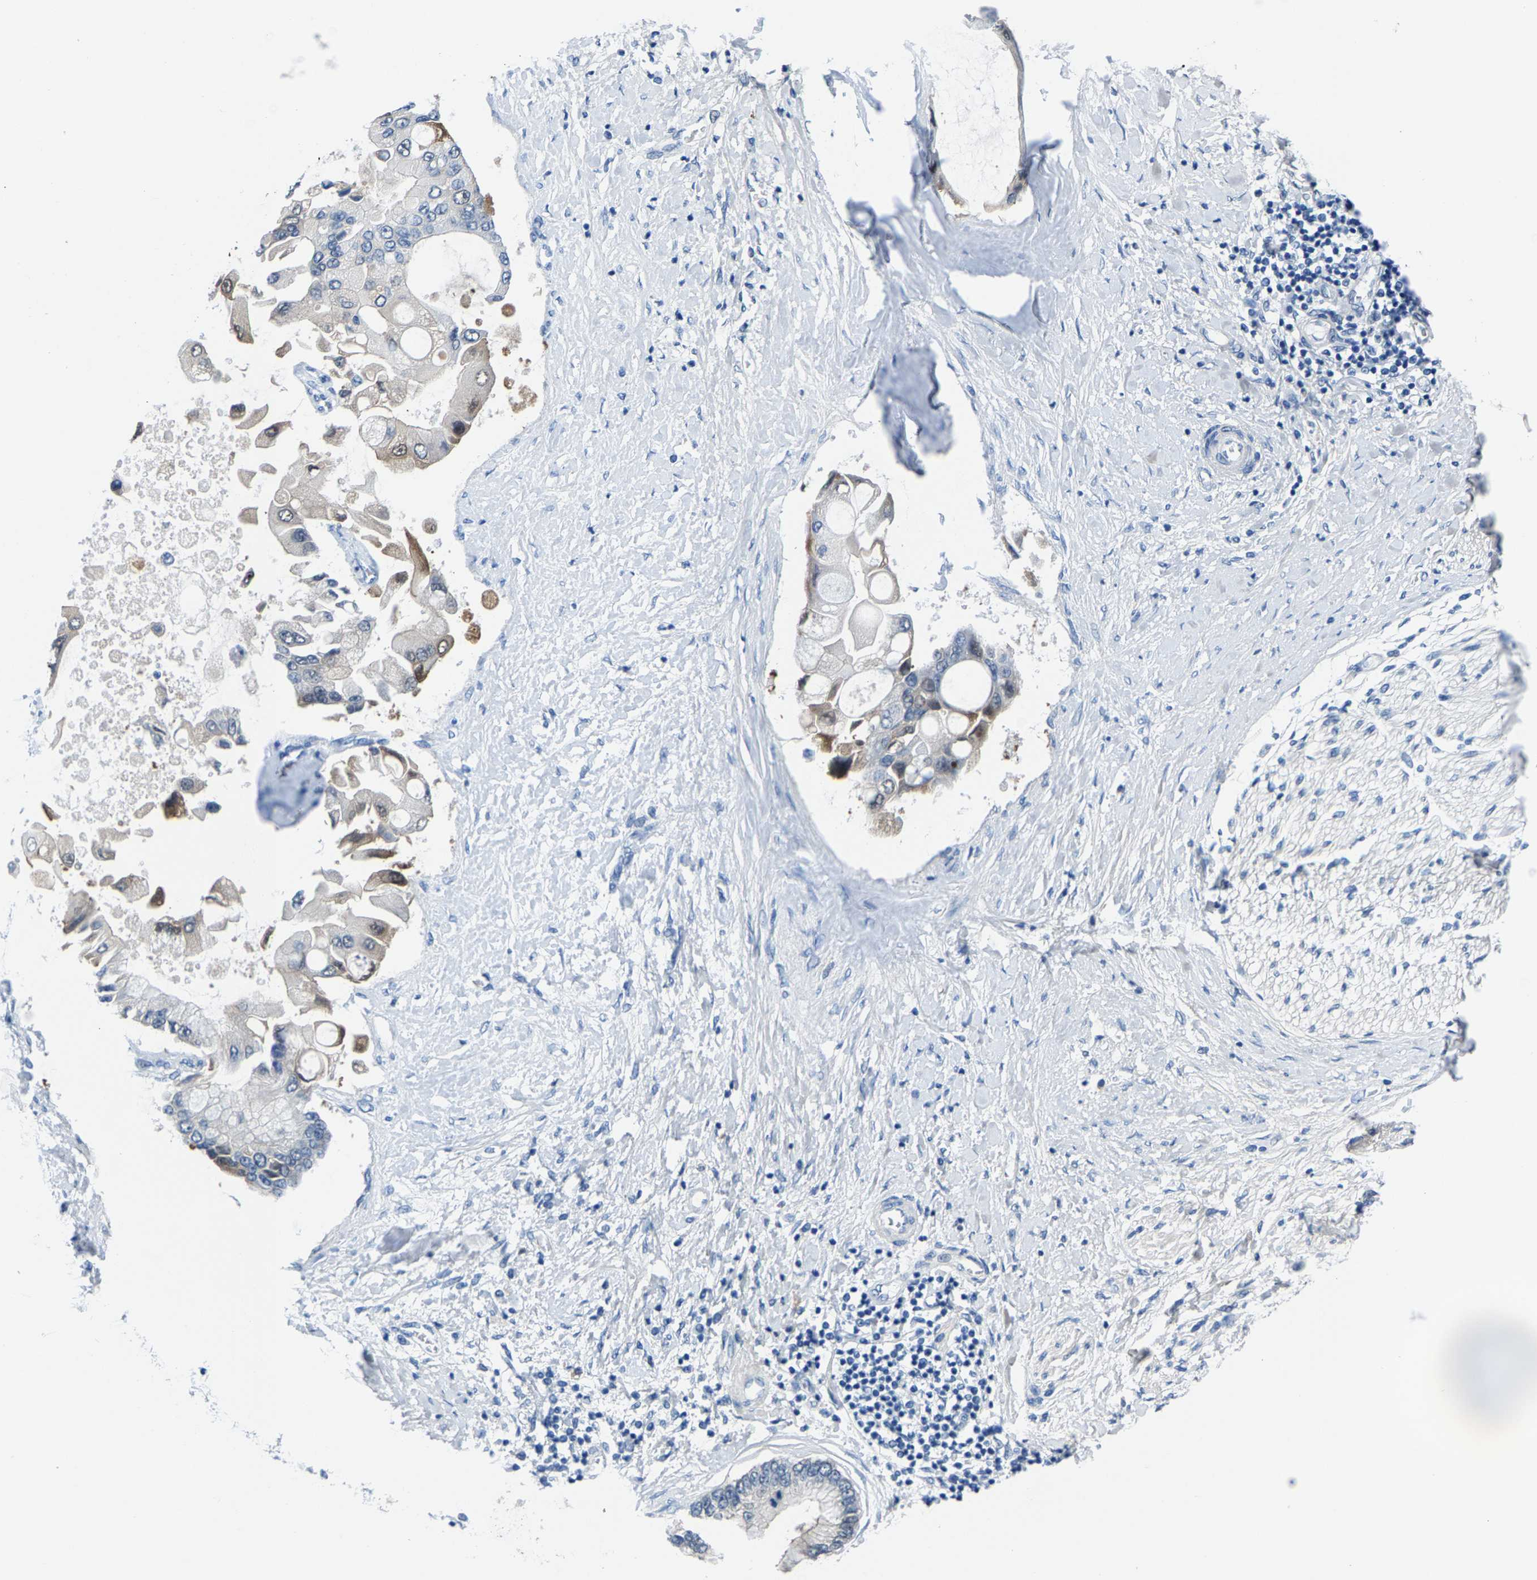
{"staining": {"intensity": "weak", "quantity": "<25%", "location": "cytoplasmic/membranous"}, "tissue": "liver cancer", "cell_type": "Tumor cells", "image_type": "cancer", "snomed": [{"axis": "morphology", "description": "Cholangiocarcinoma"}, {"axis": "topography", "description": "Liver"}], "caption": "This is a image of immunohistochemistry staining of liver cancer, which shows no staining in tumor cells. (DAB immunohistochemistry (IHC) with hematoxylin counter stain).", "gene": "SSH3", "patient": {"sex": "male", "age": 50}}